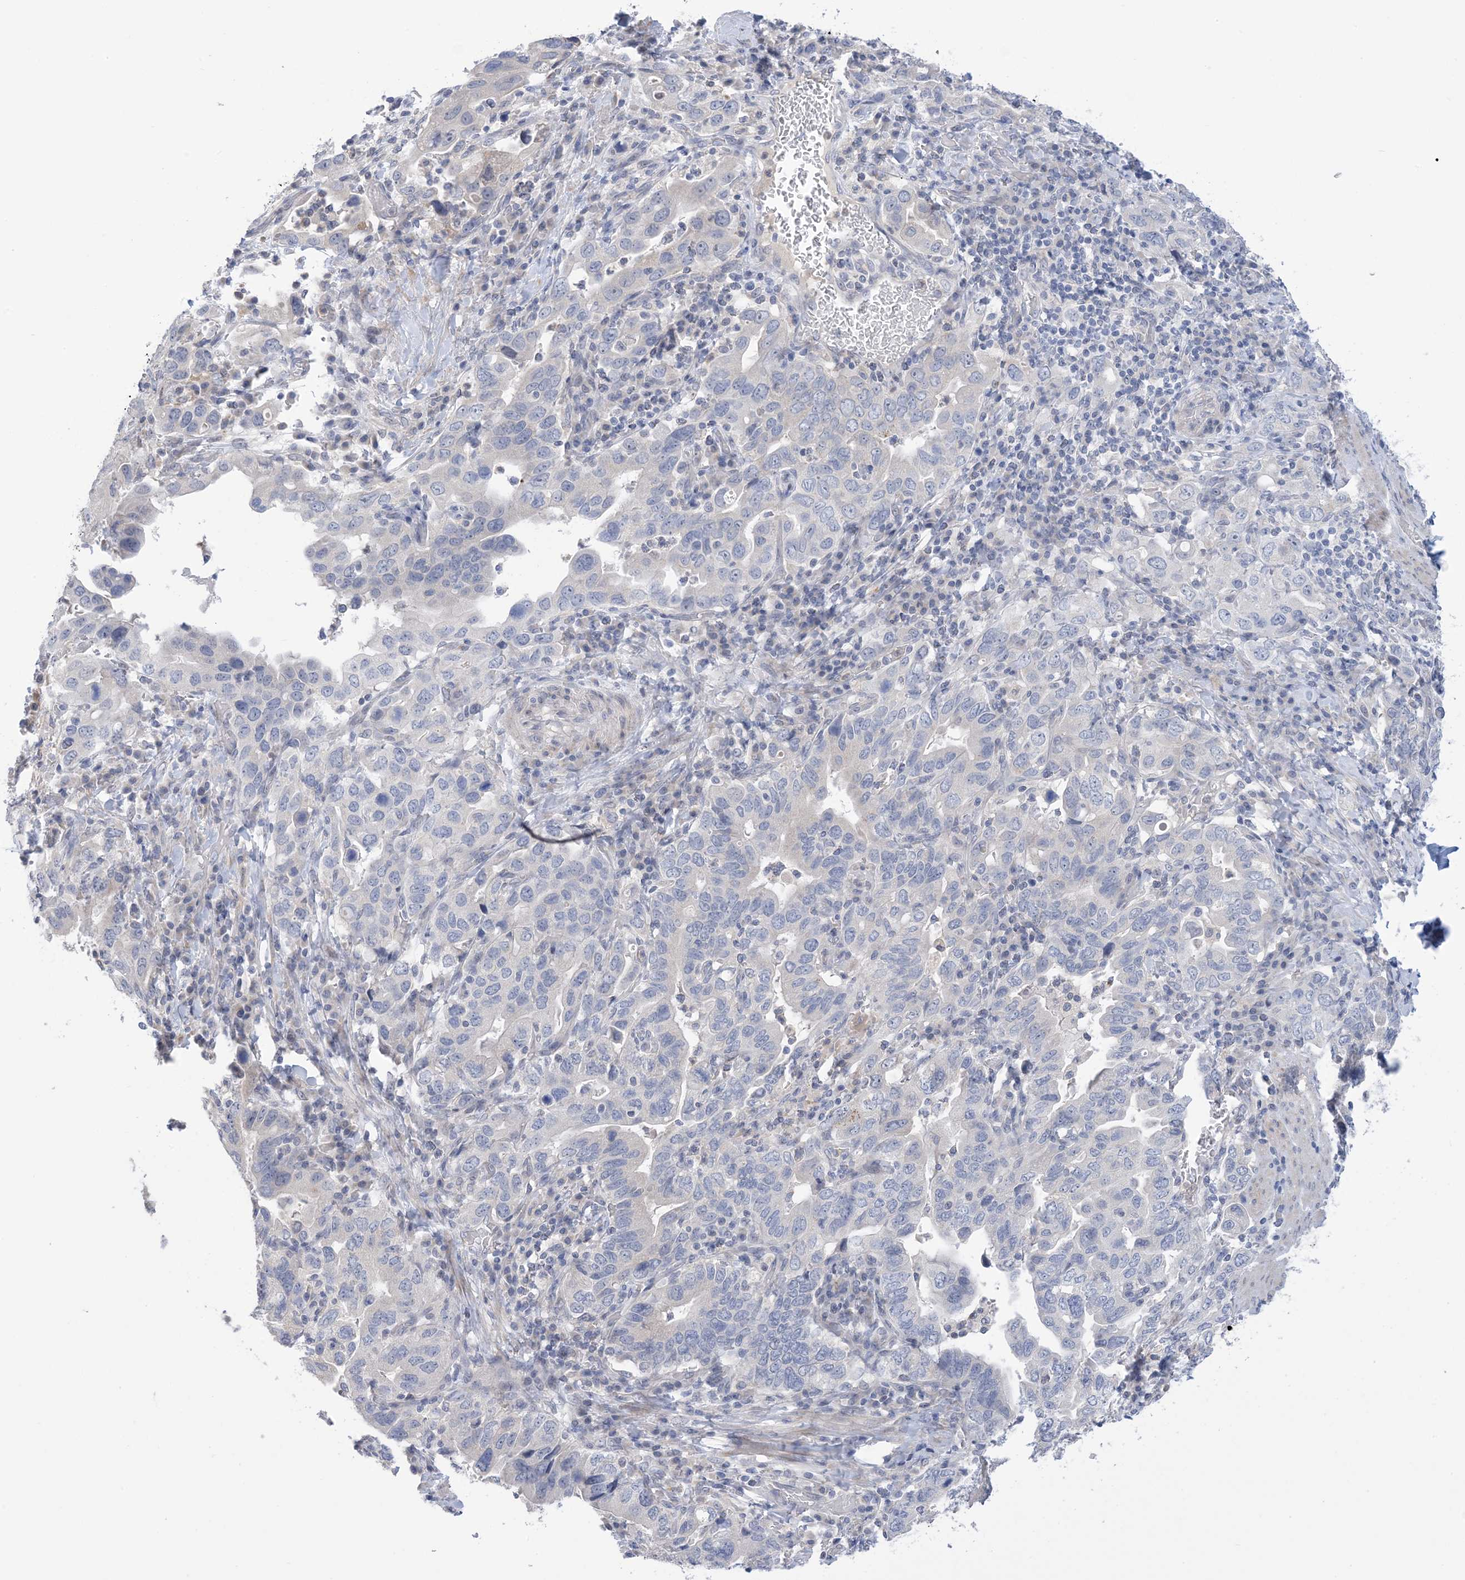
{"staining": {"intensity": "negative", "quantity": "none", "location": "none"}, "tissue": "stomach cancer", "cell_type": "Tumor cells", "image_type": "cancer", "snomed": [{"axis": "morphology", "description": "Adenocarcinoma, NOS"}, {"axis": "topography", "description": "Stomach, upper"}], "caption": "DAB immunohistochemical staining of human stomach cancer (adenocarcinoma) shows no significant expression in tumor cells.", "gene": "TTYH1", "patient": {"sex": "male", "age": 62}}